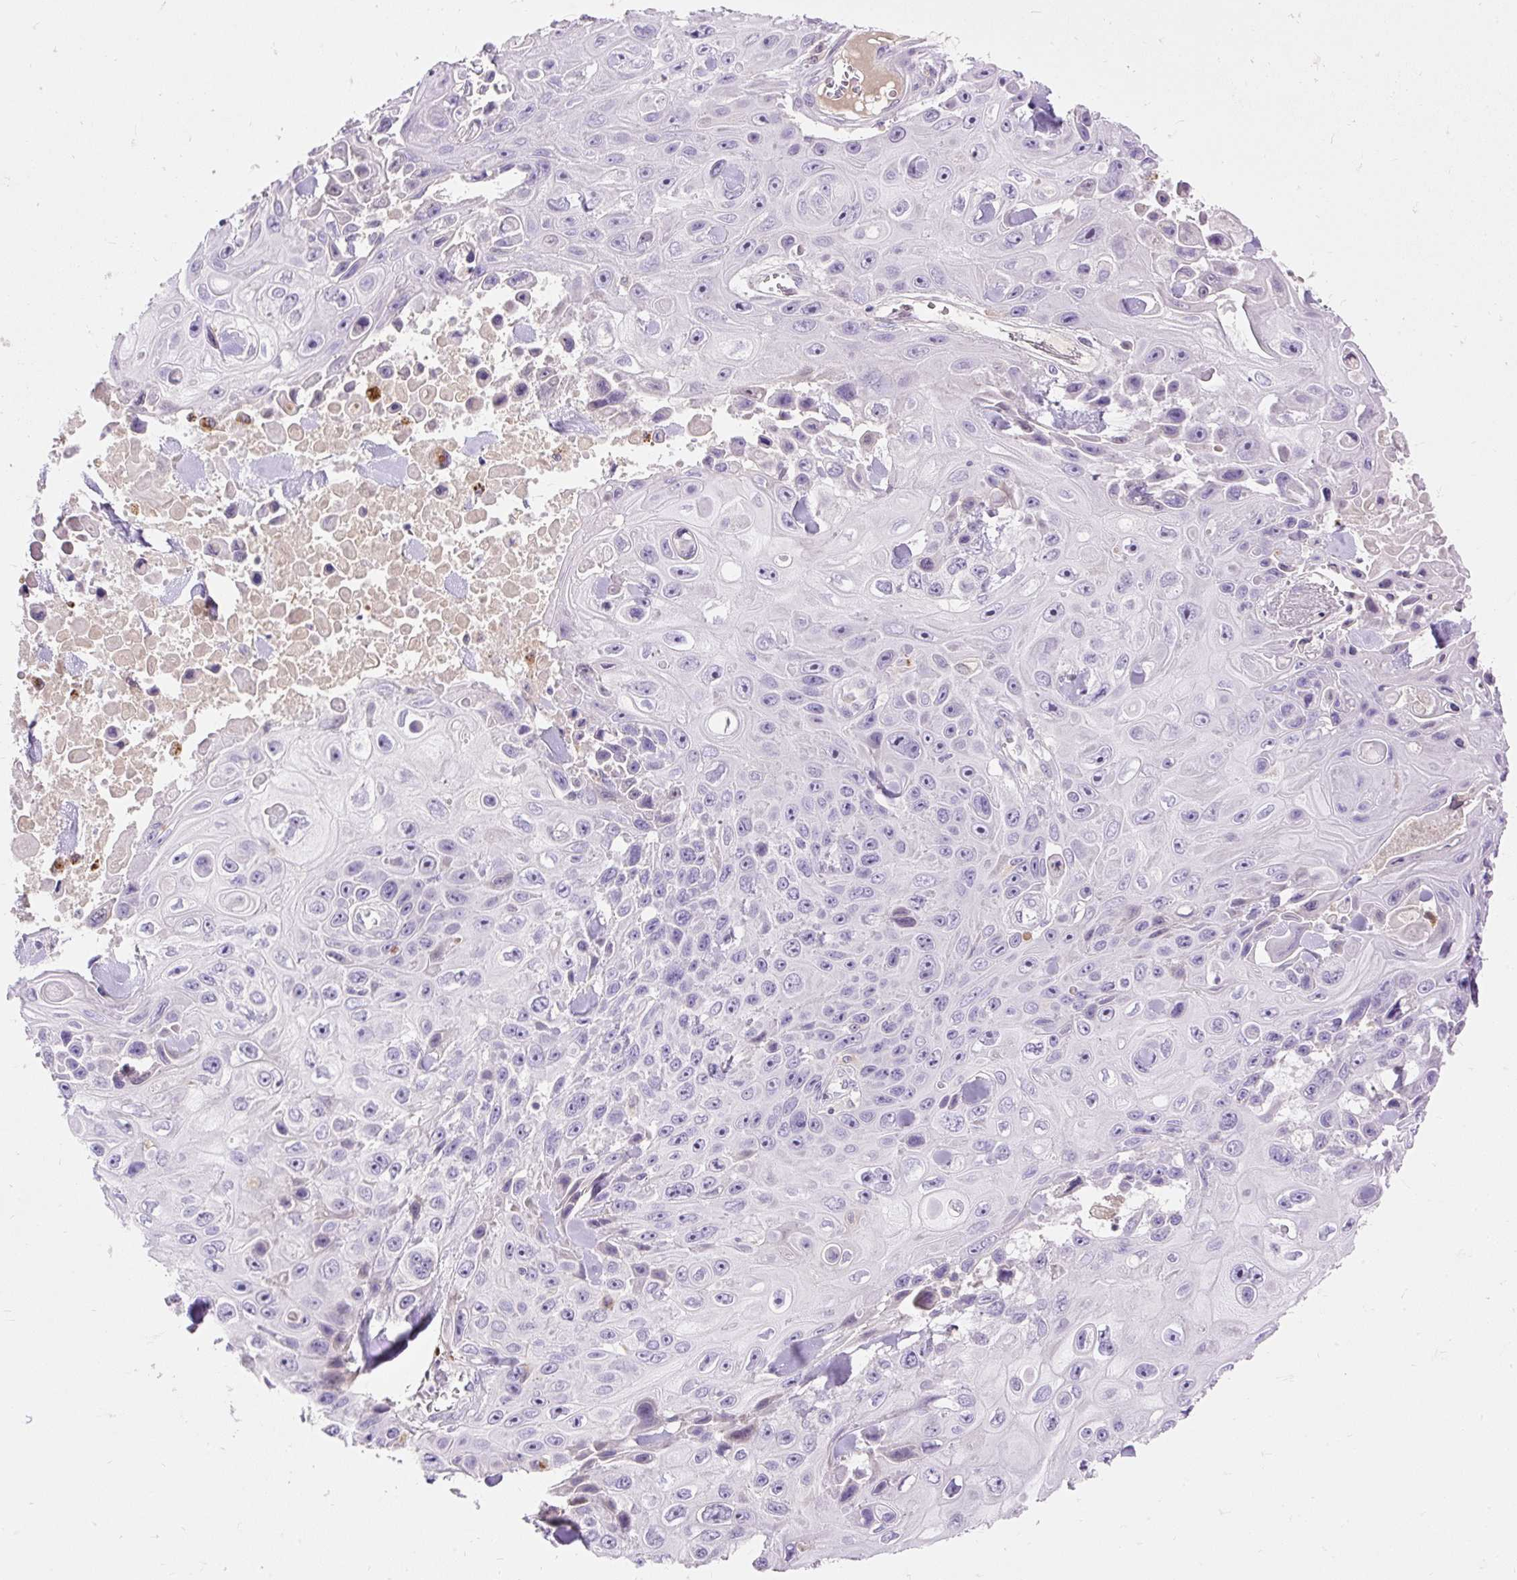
{"staining": {"intensity": "negative", "quantity": "none", "location": "none"}, "tissue": "skin cancer", "cell_type": "Tumor cells", "image_type": "cancer", "snomed": [{"axis": "morphology", "description": "Squamous cell carcinoma, NOS"}, {"axis": "topography", "description": "Skin"}], "caption": "Skin cancer was stained to show a protein in brown. There is no significant staining in tumor cells. The staining is performed using DAB brown chromogen with nuclei counter-stained in using hematoxylin.", "gene": "TMEM150C", "patient": {"sex": "male", "age": 82}}